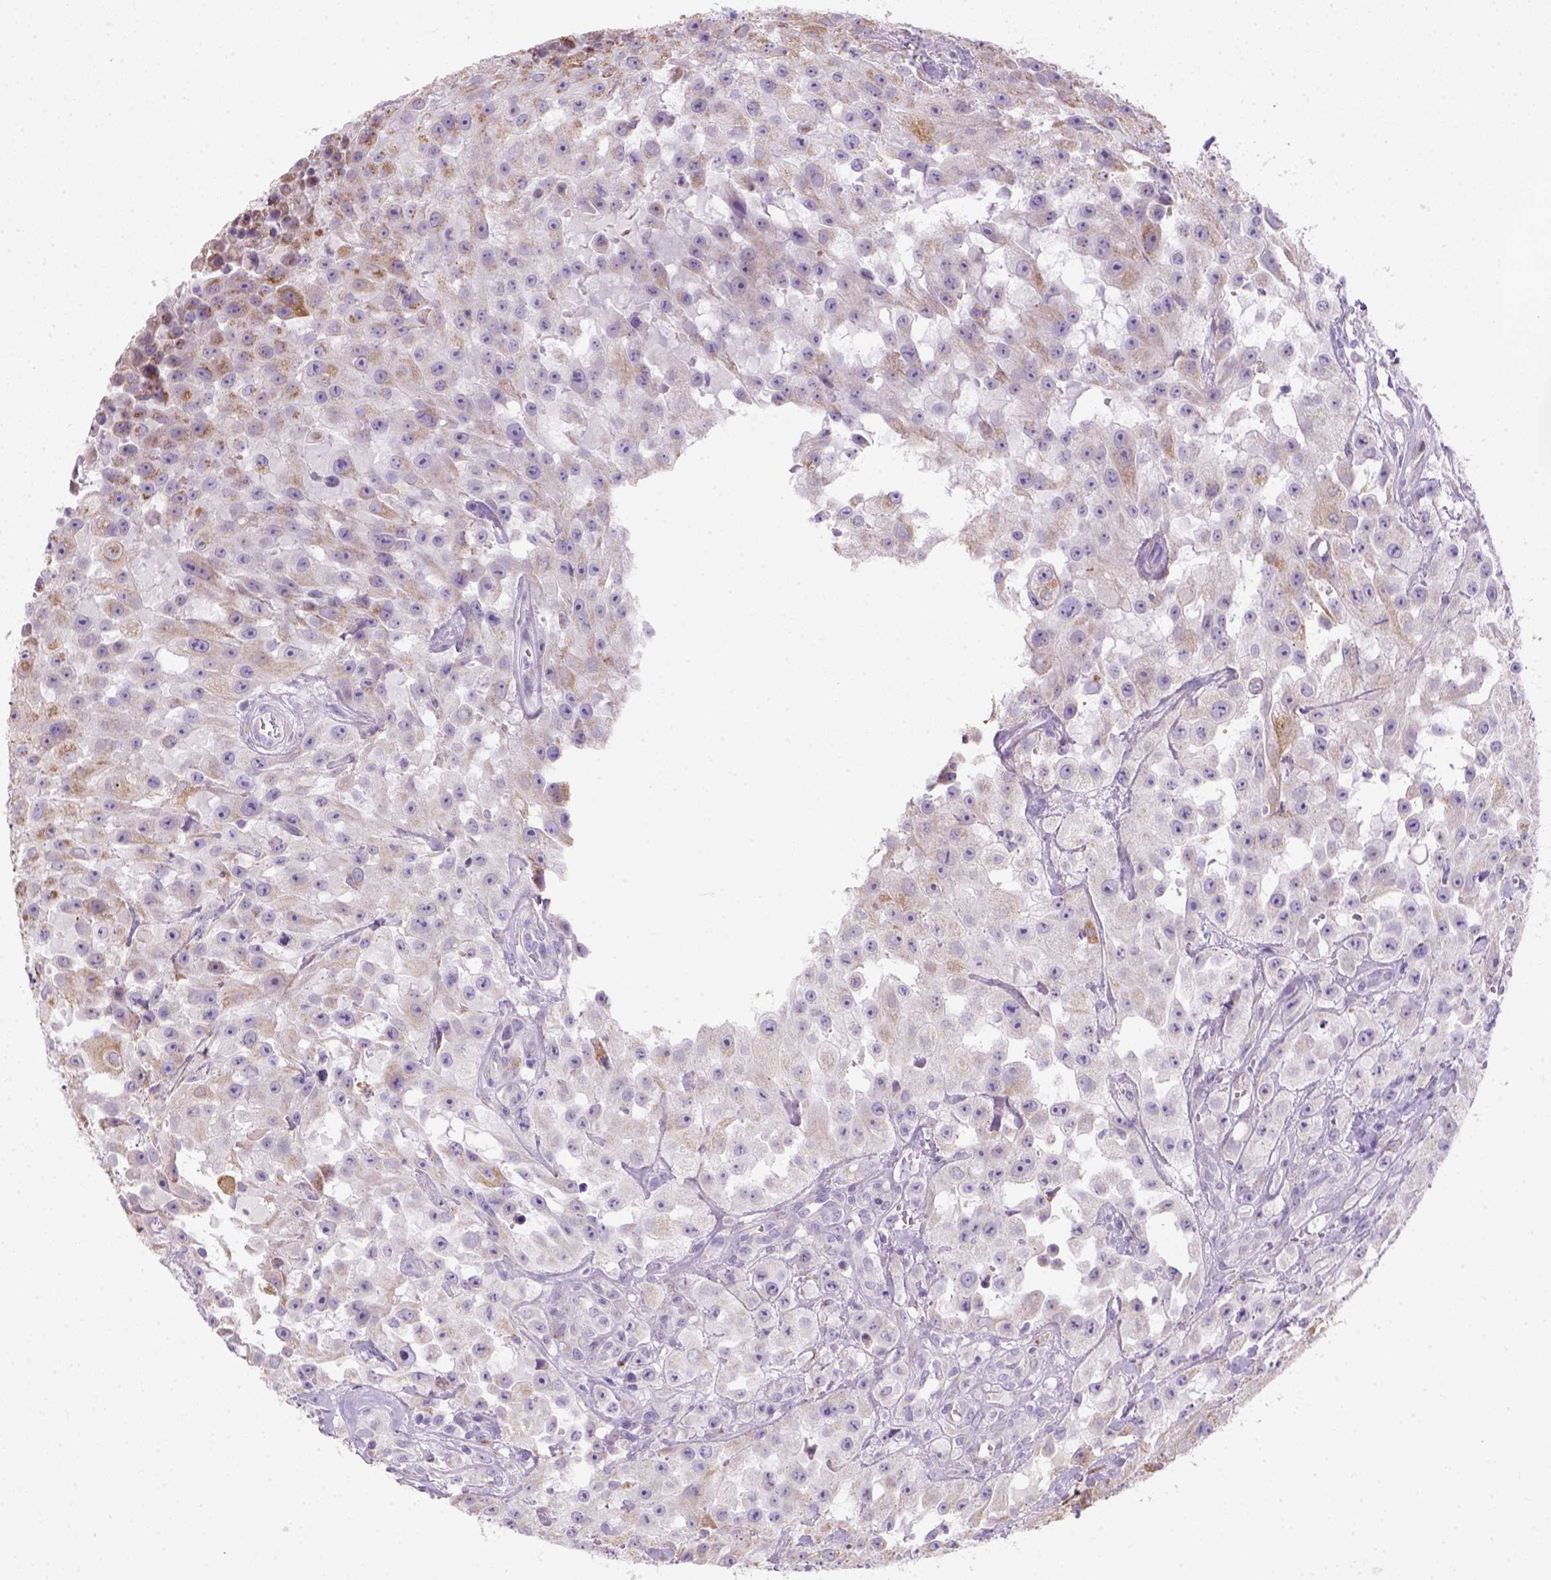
{"staining": {"intensity": "weak", "quantity": "25%-75%", "location": "cytoplasmic/membranous"}, "tissue": "urothelial cancer", "cell_type": "Tumor cells", "image_type": "cancer", "snomed": [{"axis": "morphology", "description": "Urothelial carcinoma, High grade"}, {"axis": "topography", "description": "Urinary bladder"}], "caption": "Approximately 25%-75% of tumor cells in high-grade urothelial carcinoma exhibit weak cytoplasmic/membranous protein expression as visualized by brown immunohistochemical staining.", "gene": "CES2", "patient": {"sex": "male", "age": 79}}